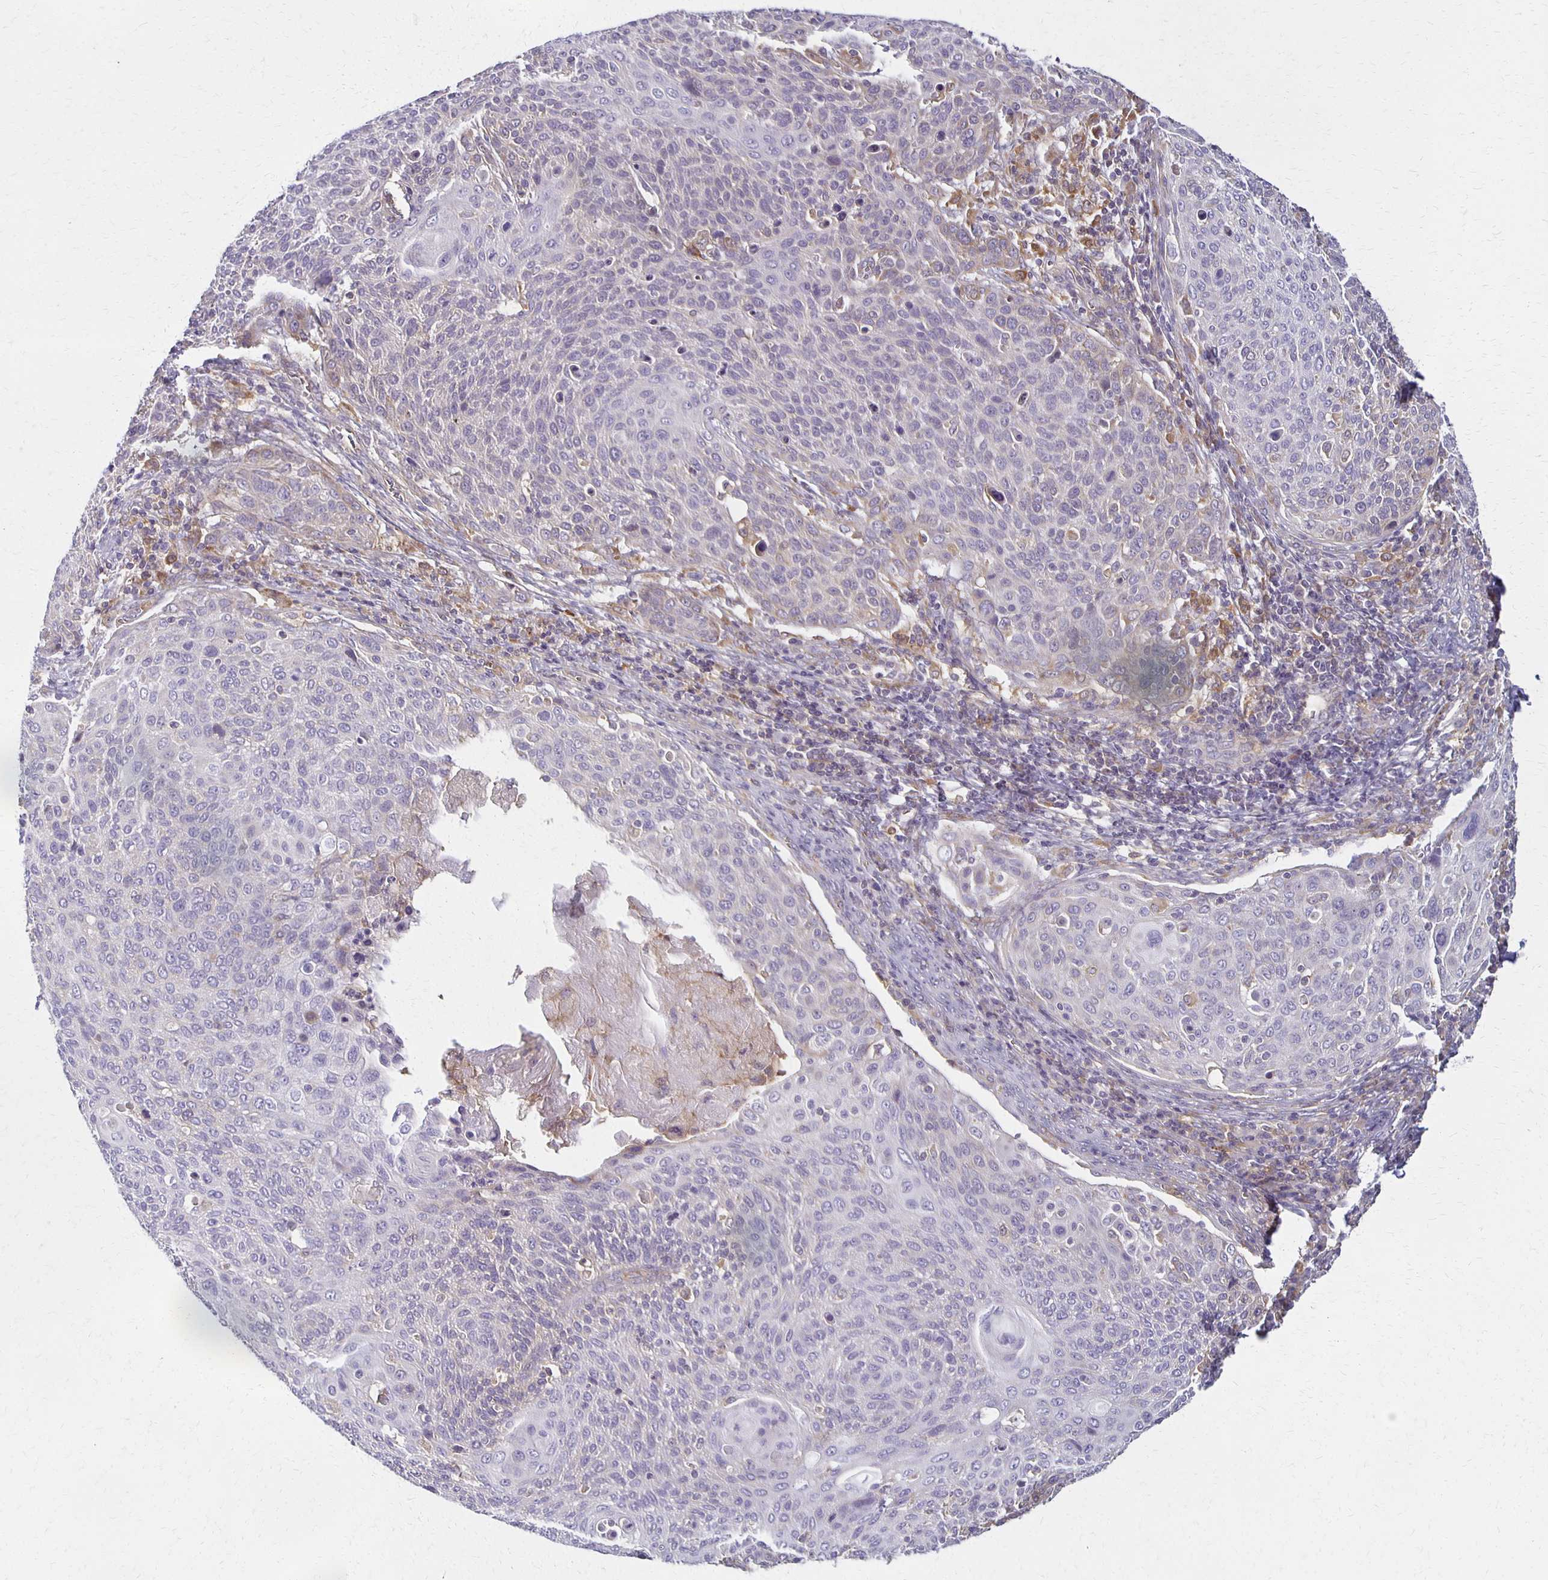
{"staining": {"intensity": "negative", "quantity": "none", "location": "none"}, "tissue": "cervical cancer", "cell_type": "Tumor cells", "image_type": "cancer", "snomed": [{"axis": "morphology", "description": "Squamous cell carcinoma, NOS"}, {"axis": "topography", "description": "Cervix"}], "caption": "Tumor cells are negative for brown protein staining in cervical squamous cell carcinoma.", "gene": "GPX4", "patient": {"sex": "female", "age": 31}}